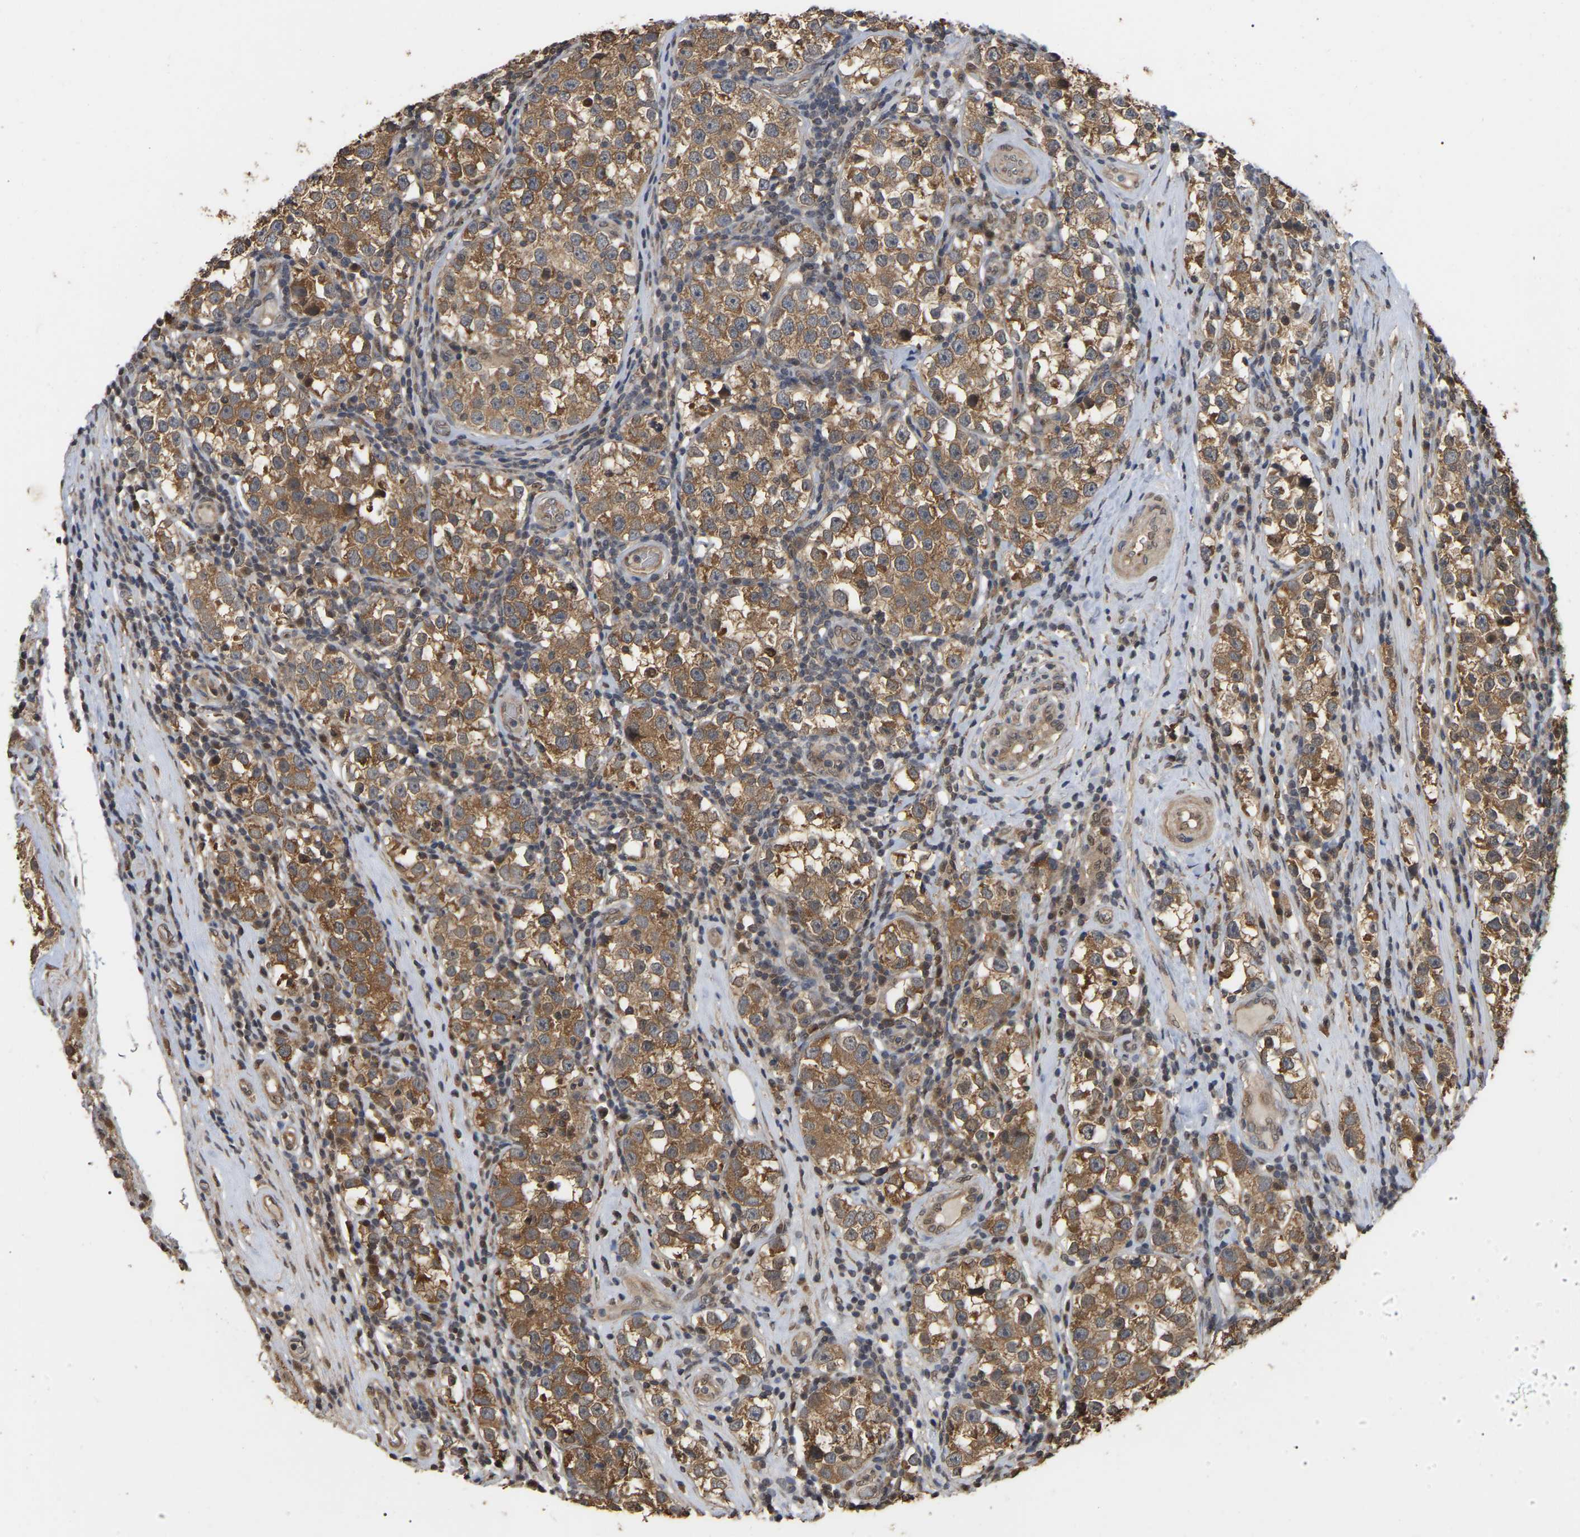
{"staining": {"intensity": "moderate", "quantity": ">75%", "location": "cytoplasmic/membranous"}, "tissue": "testis cancer", "cell_type": "Tumor cells", "image_type": "cancer", "snomed": [{"axis": "morphology", "description": "Normal tissue, NOS"}, {"axis": "morphology", "description": "Seminoma, NOS"}, {"axis": "topography", "description": "Testis"}], "caption": "Testis cancer (seminoma) tissue exhibits moderate cytoplasmic/membranous positivity in approximately >75% of tumor cells The staining is performed using DAB brown chromogen to label protein expression. The nuclei are counter-stained blue using hematoxylin.", "gene": "FAM219A", "patient": {"sex": "male", "age": 43}}